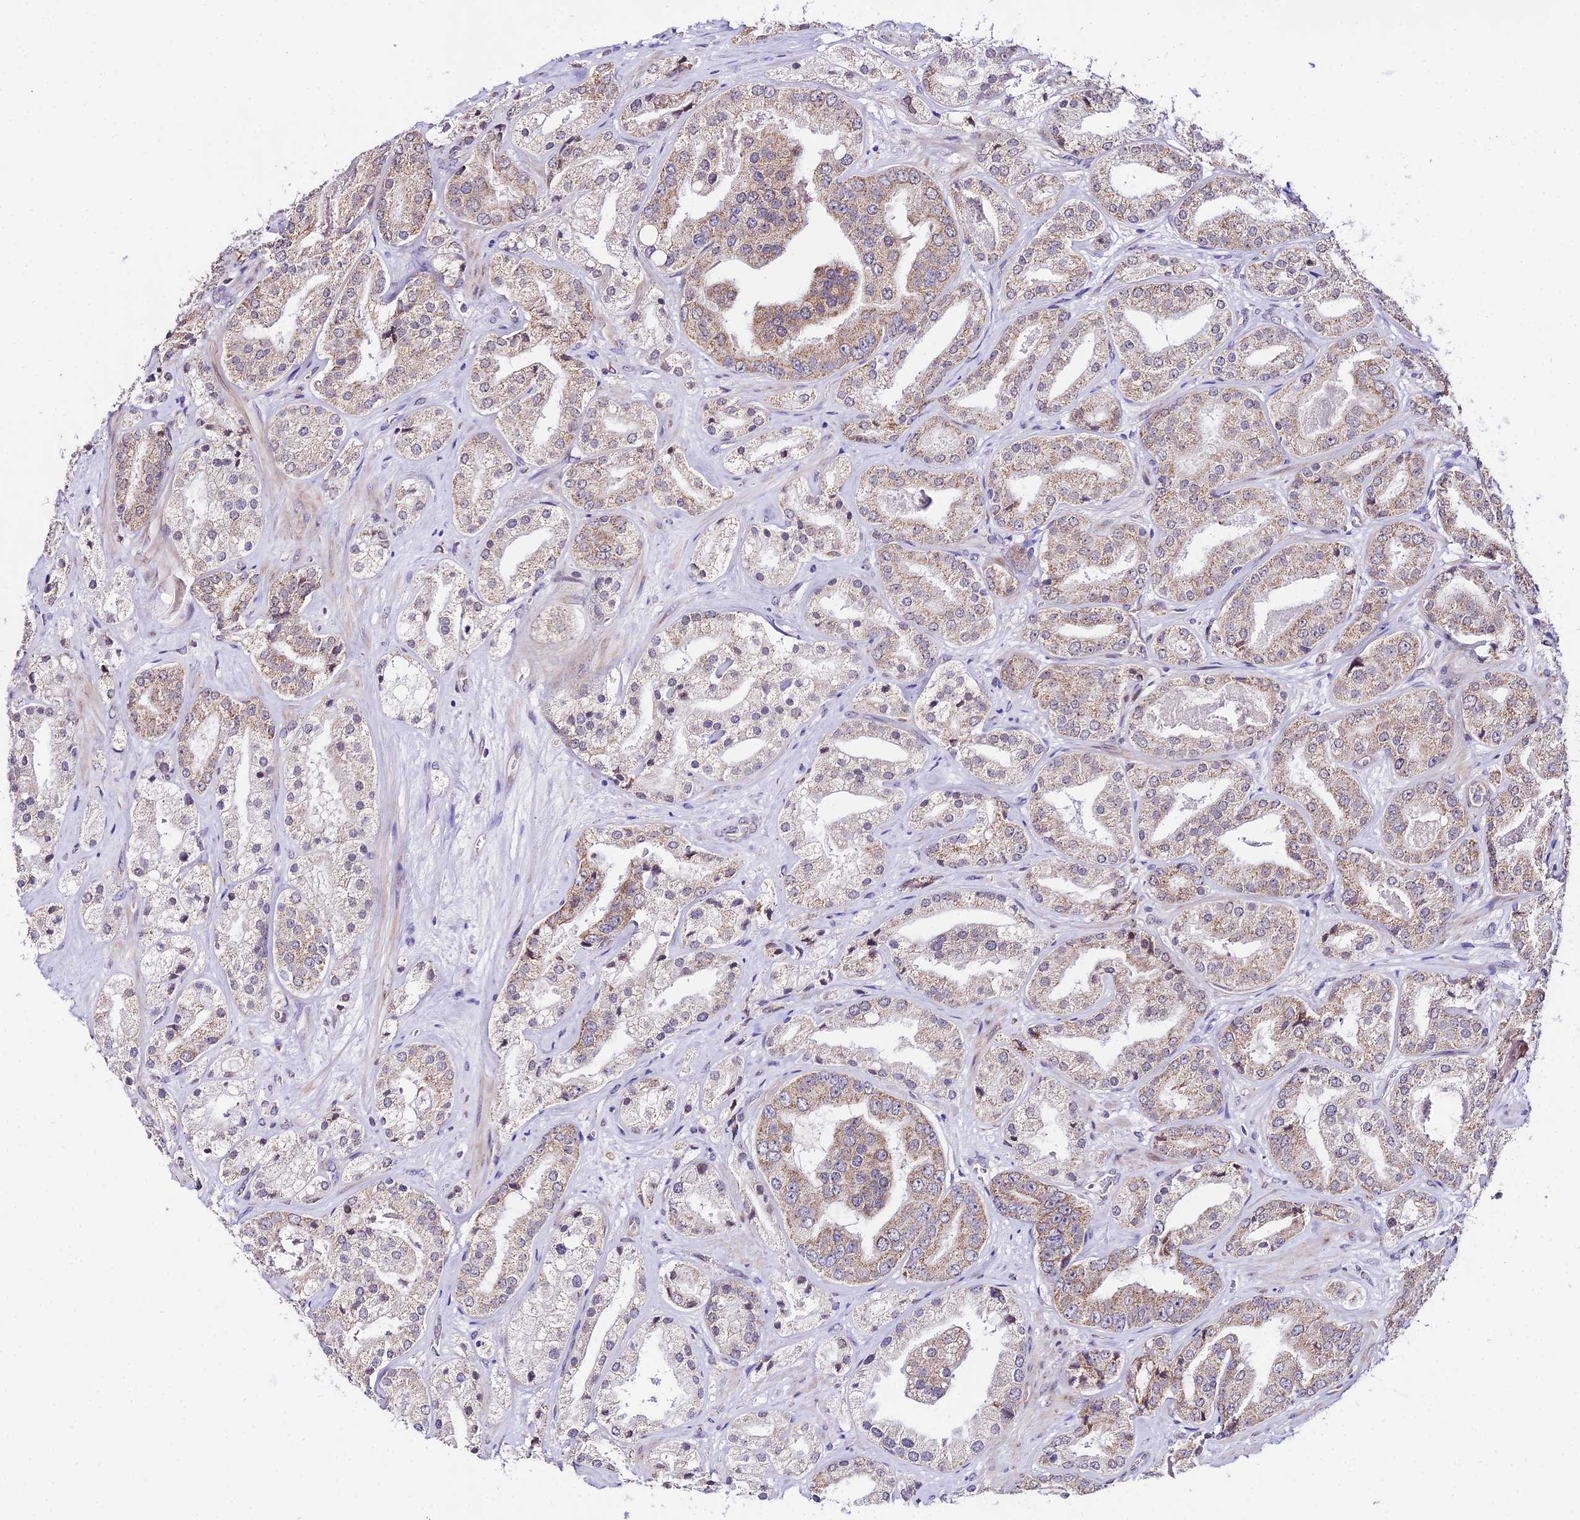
{"staining": {"intensity": "weak", "quantity": ">75%", "location": "cytoplasmic/membranous"}, "tissue": "prostate cancer", "cell_type": "Tumor cells", "image_type": "cancer", "snomed": [{"axis": "morphology", "description": "Adenocarcinoma, High grade"}, {"axis": "topography", "description": "Prostate"}], "caption": "Prostate high-grade adenocarcinoma was stained to show a protein in brown. There is low levels of weak cytoplasmic/membranous staining in about >75% of tumor cells.", "gene": "ATP5PB", "patient": {"sex": "male", "age": 63}}